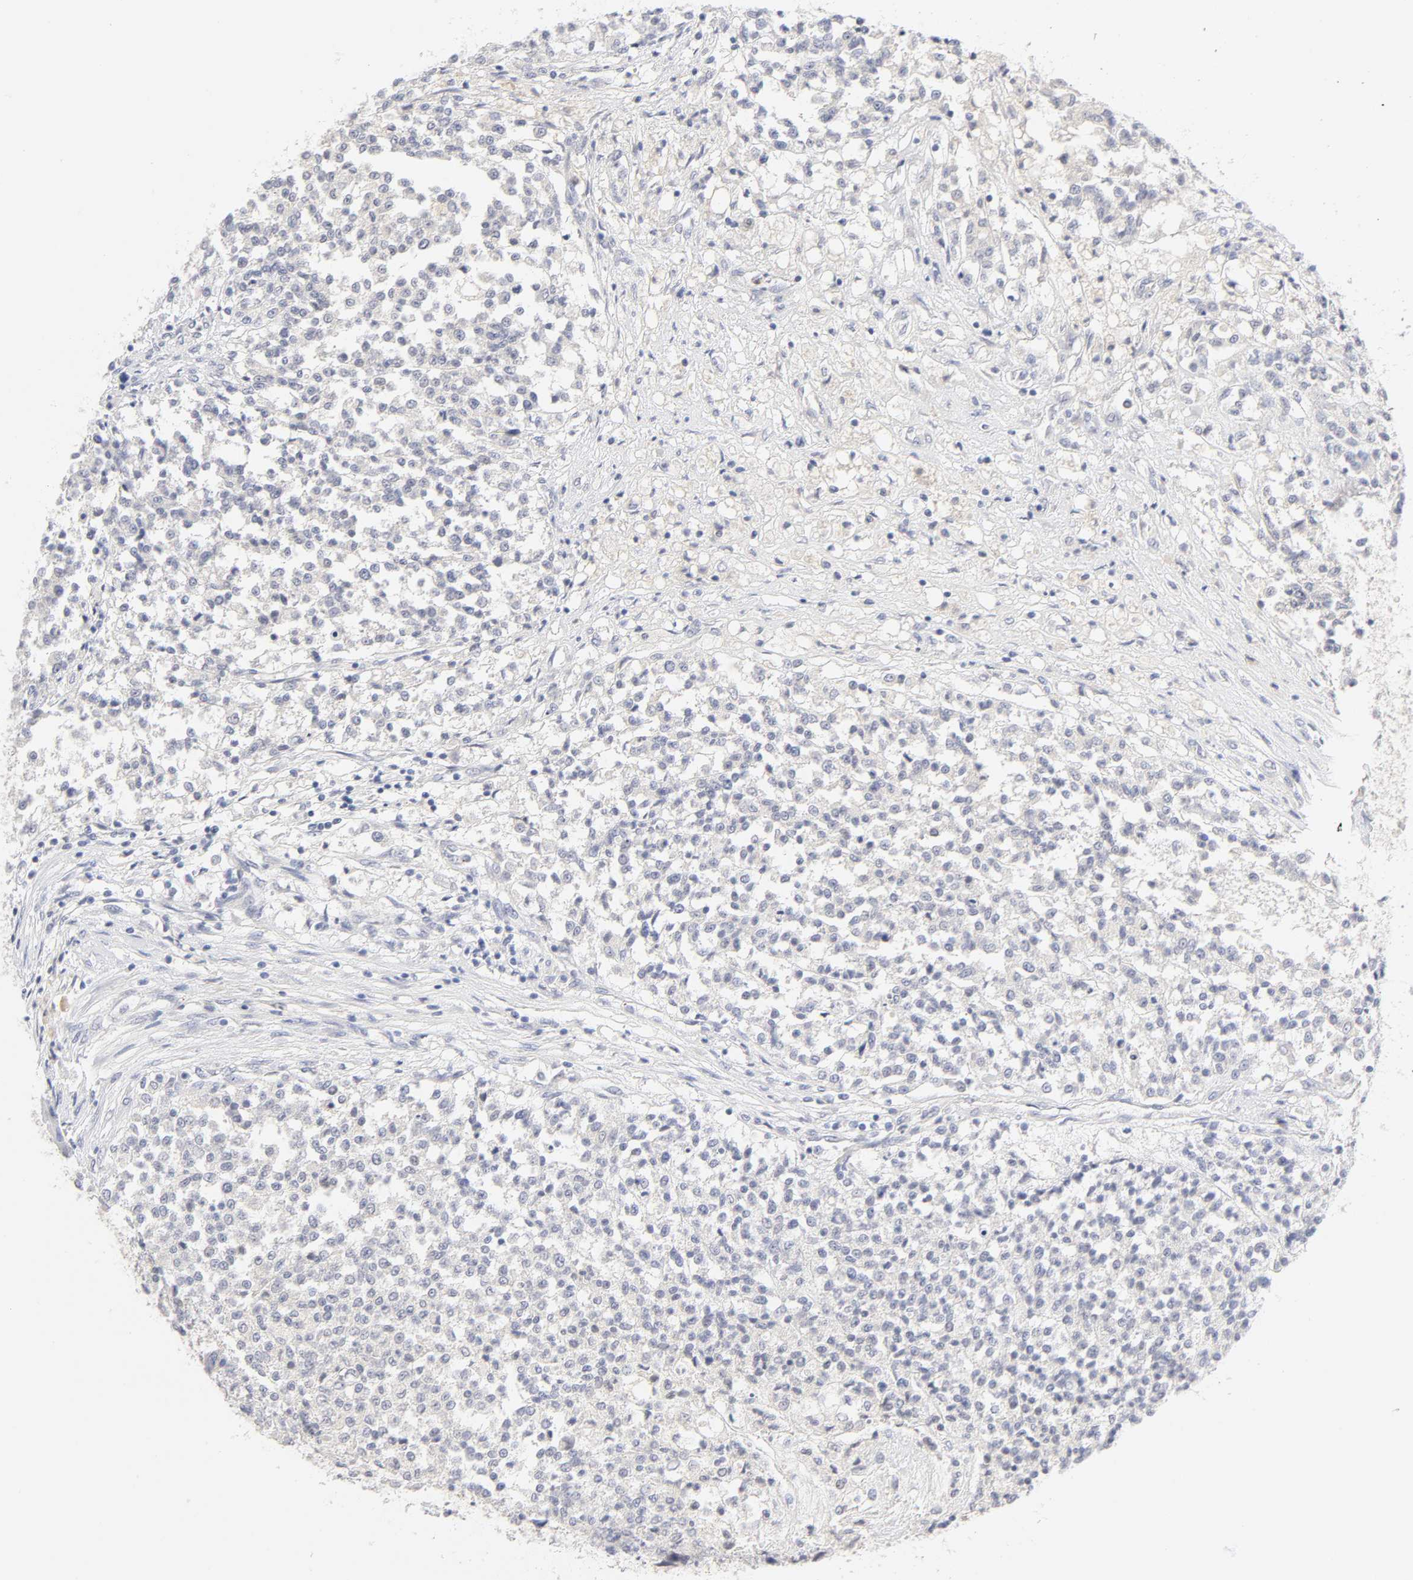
{"staining": {"intensity": "negative", "quantity": "none", "location": "none"}, "tissue": "testis cancer", "cell_type": "Tumor cells", "image_type": "cancer", "snomed": [{"axis": "morphology", "description": "Seminoma, NOS"}, {"axis": "topography", "description": "Testis"}], "caption": "The IHC micrograph has no significant staining in tumor cells of testis cancer tissue. Nuclei are stained in blue.", "gene": "CYP4B1", "patient": {"sex": "male", "age": 59}}